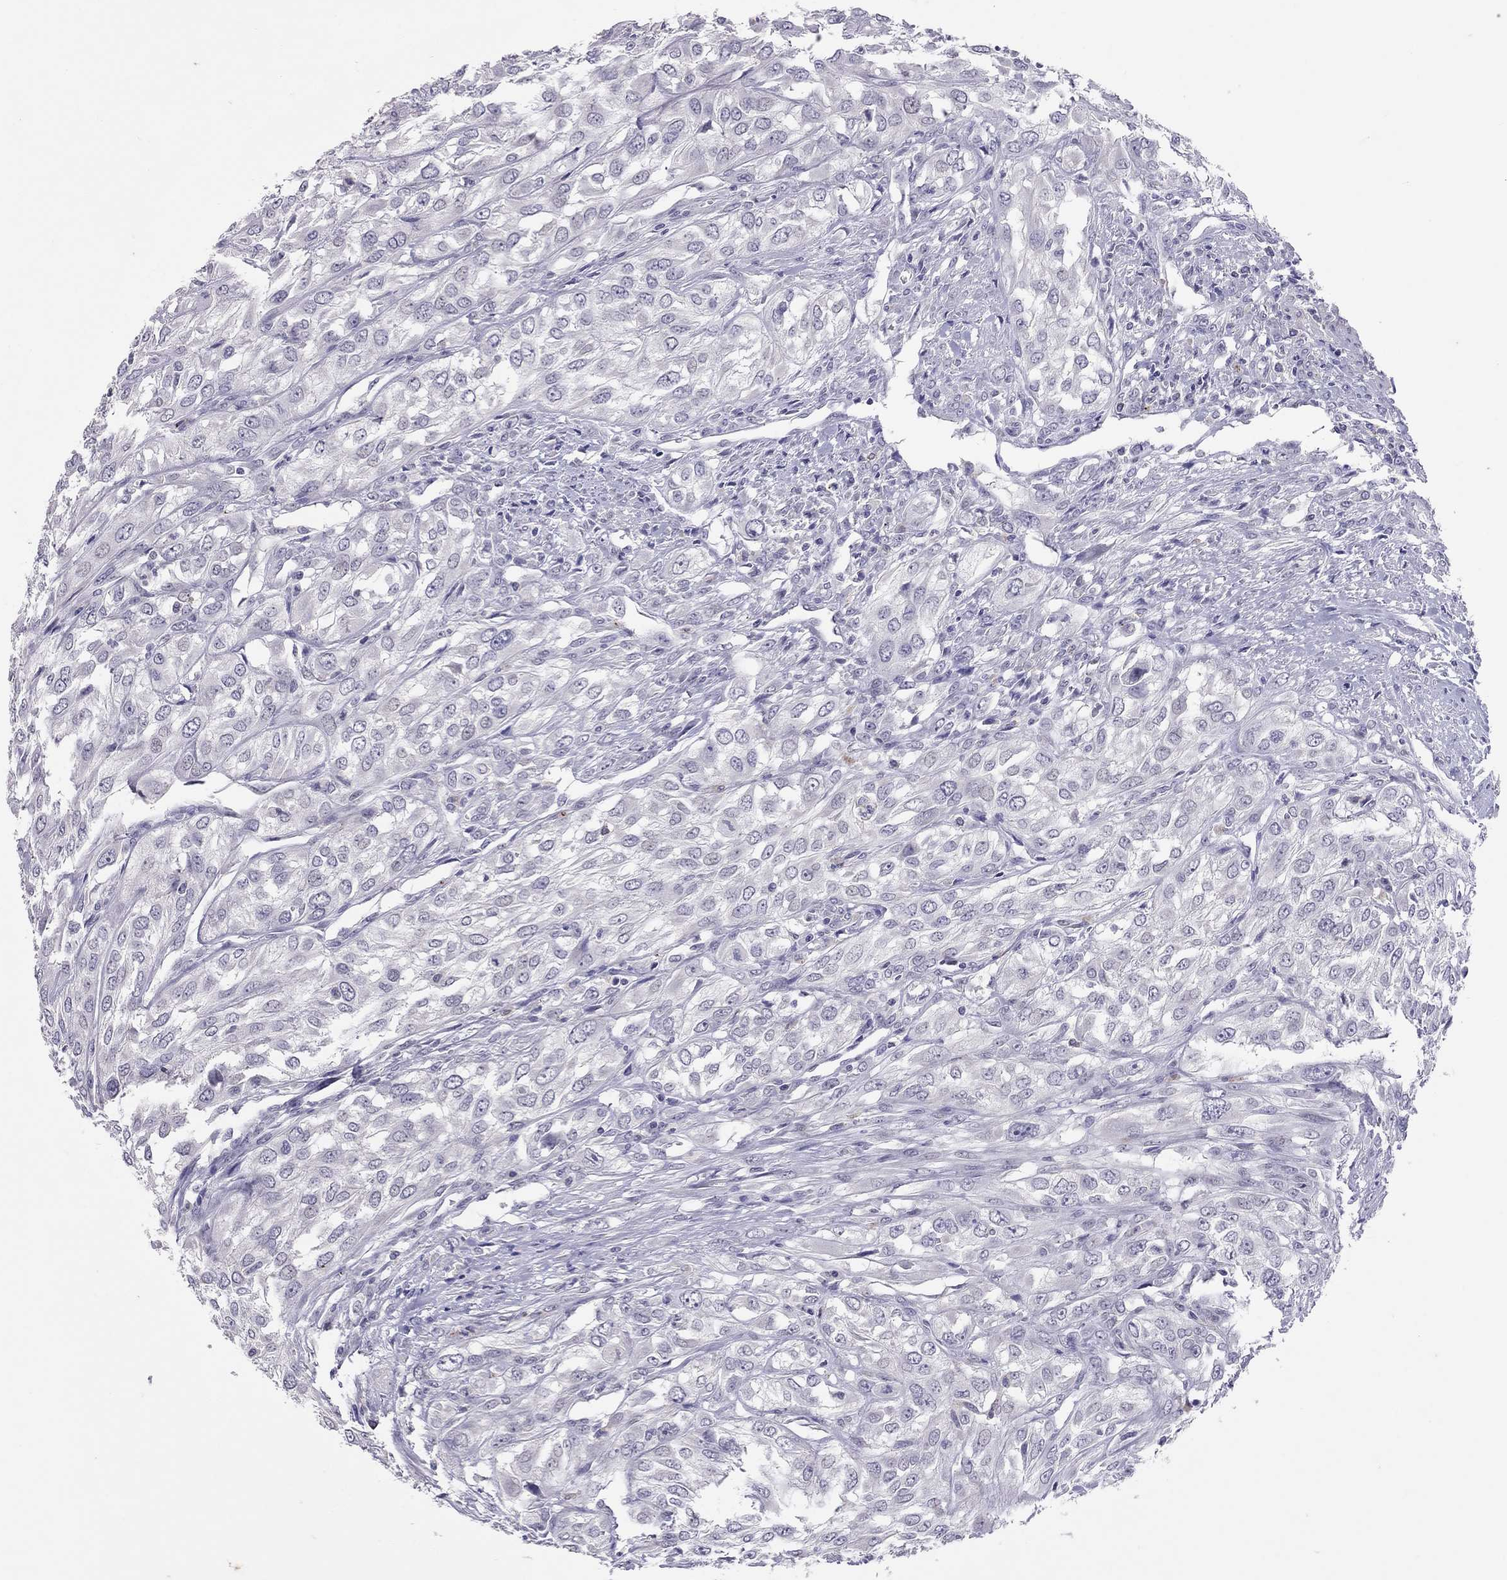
{"staining": {"intensity": "negative", "quantity": "none", "location": "none"}, "tissue": "urothelial cancer", "cell_type": "Tumor cells", "image_type": "cancer", "snomed": [{"axis": "morphology", "description": "Urothelial carcinoma, High grade"}, {"axis": "topography", "description": "Urinary bladder"}], "caption": "A micrograph of urothelial cancer stained for a protein shows no brown staining in tumor cells.", "gene": "SLAMF1", "patient": {"sex": "male", "age": 67}}